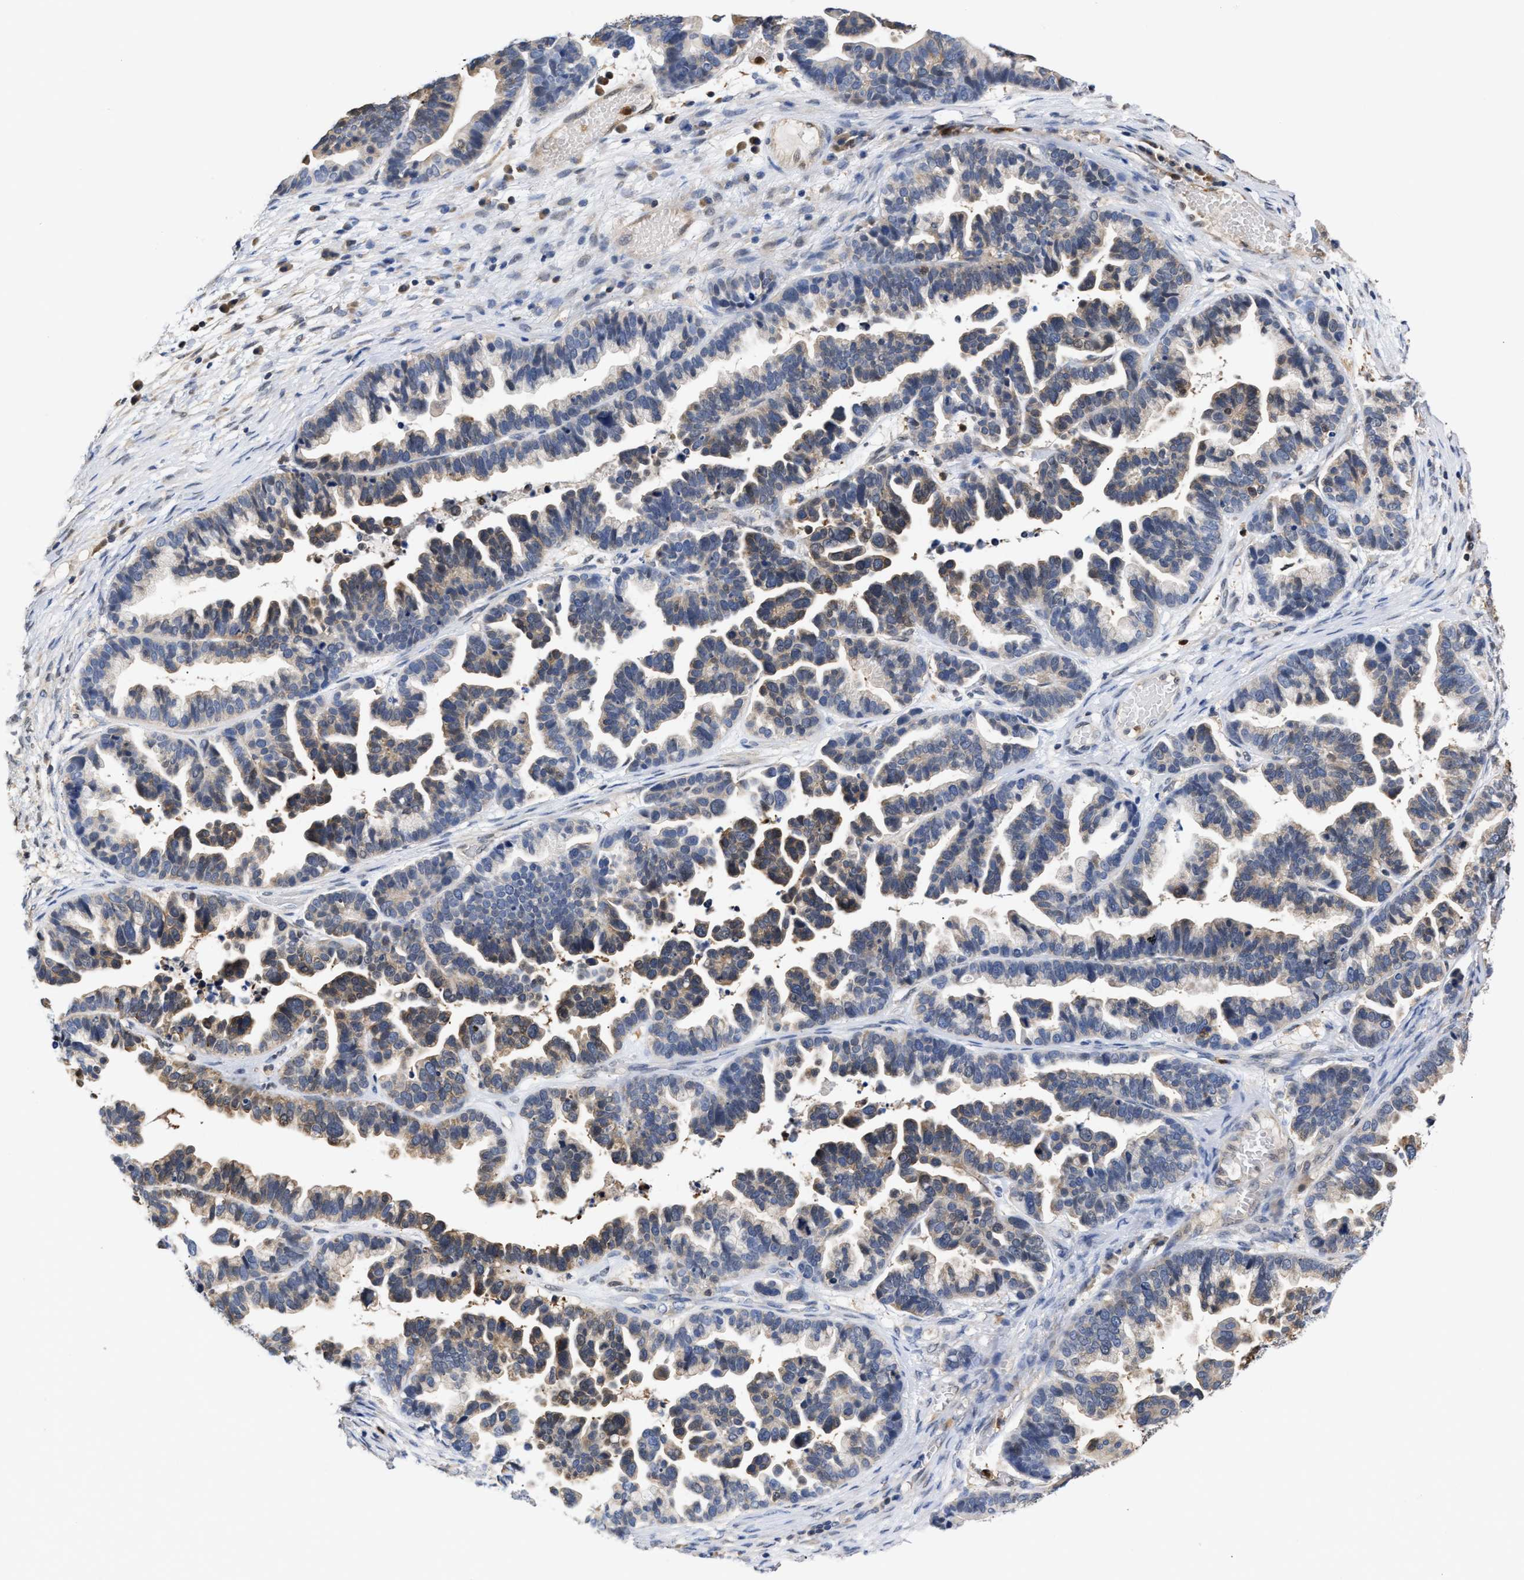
{"staining": {"intensity": "moderate", "quantity": "<25%", "location": "cytoplasmic/membranous"}, "tissue": "ovarian cancer", "cell_type": "Tumor cells", "image_type": "cancer", "snomed": [{"axis": "morphology", "description": "Cystadenocarcinoma, serous, NOS"}, {"axis": "topography", "description": "Ovary"}], "caption": "Moderate cytoplasmic/membranous staining is seen in approximately <25% of tumor cells in ovarian serous cystadenocarcinoma. The protein is stained brown, and the nuclei are stained in blue (DAB (3,3'-diaminobenzidine) IHC with brightfield microscopy, high magnification).", "gene": "KLHDC1", "patient": {"sex": "female", "age": 56}}